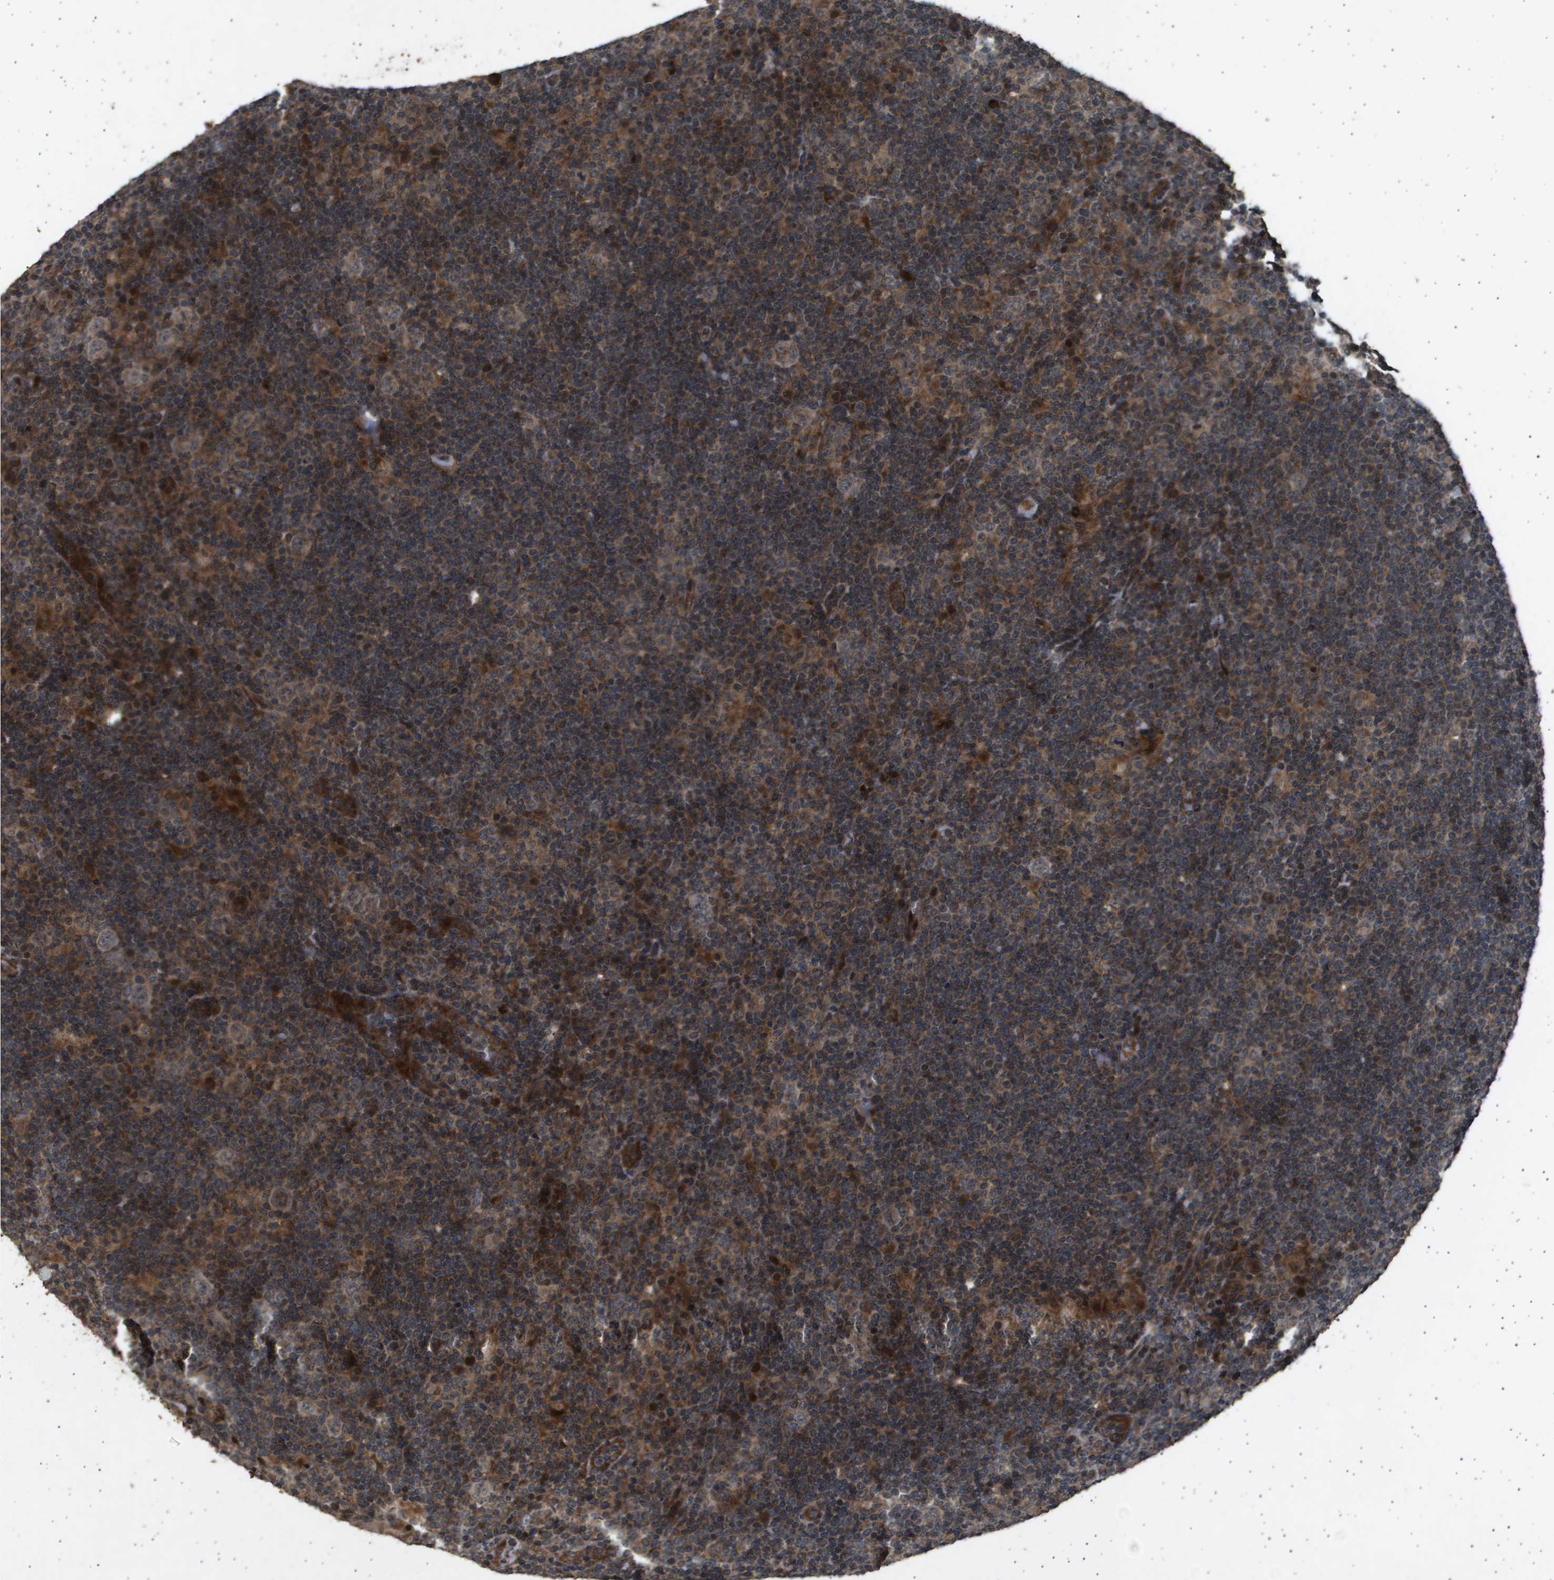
{"staining": {"intensity": "weak", "quantity": "25%-75%", "location": "cytoplasmic/membranous"}, "tissue": "lymphoma", "cell_type": "Tumor cells", "image_type": "cancer", "snomed": [{"axis": "morphology", "description": "Hodgkin's disease, NOS"}, {"axis": "topography", "description": "Lymph node"}], "caption": "IHC of lymphoma exhibits low levels of weak cytoplasmic/membranous positivity in approximately 25%-75% of tumor cells.", "gene": "TNRC6A", "patient": {"sex": "female", "age": 57}}